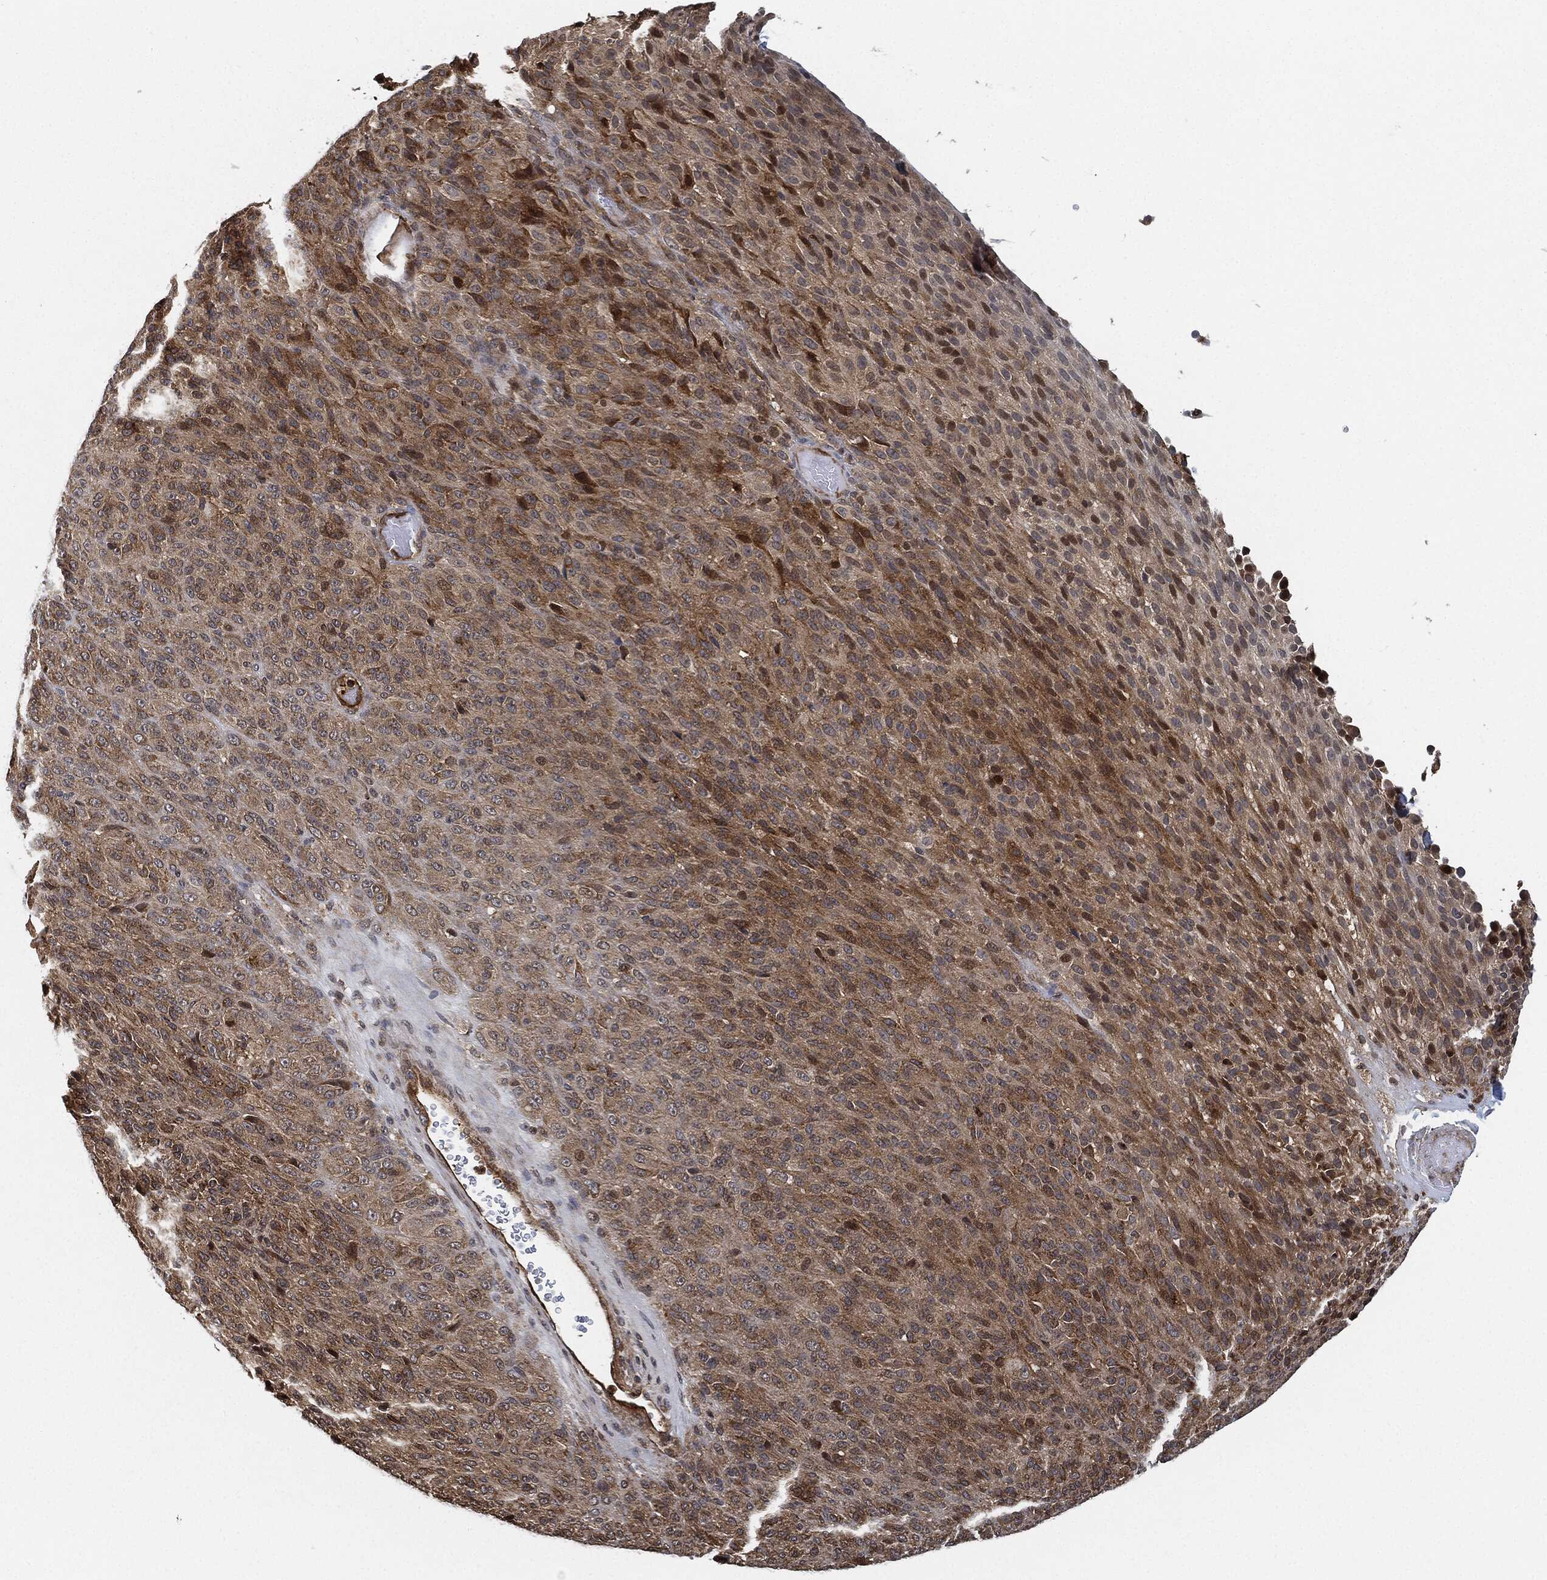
{"staining": {"intensity": "strong", "quantity": "<25%", "location": "cytoplasmic/membranous,nuclear"}, "tissue": "melanoma", "cell_type": "Tumor cells", "image_type": "cancer", "snomed": [{"axis": "morphology", "description": "Malignant melanoma, Metastatic site"}, {"axis": "topography", "description": "Brain"}], "caption": "Melanoma was stained to show a protein in brown. There is medium levels of strong cytoplasmic/membranous and nuclear staining in about <25% of tumor cells.", "gene": "MAP3K3", "patient": {"sex": "female", "age": 56}}